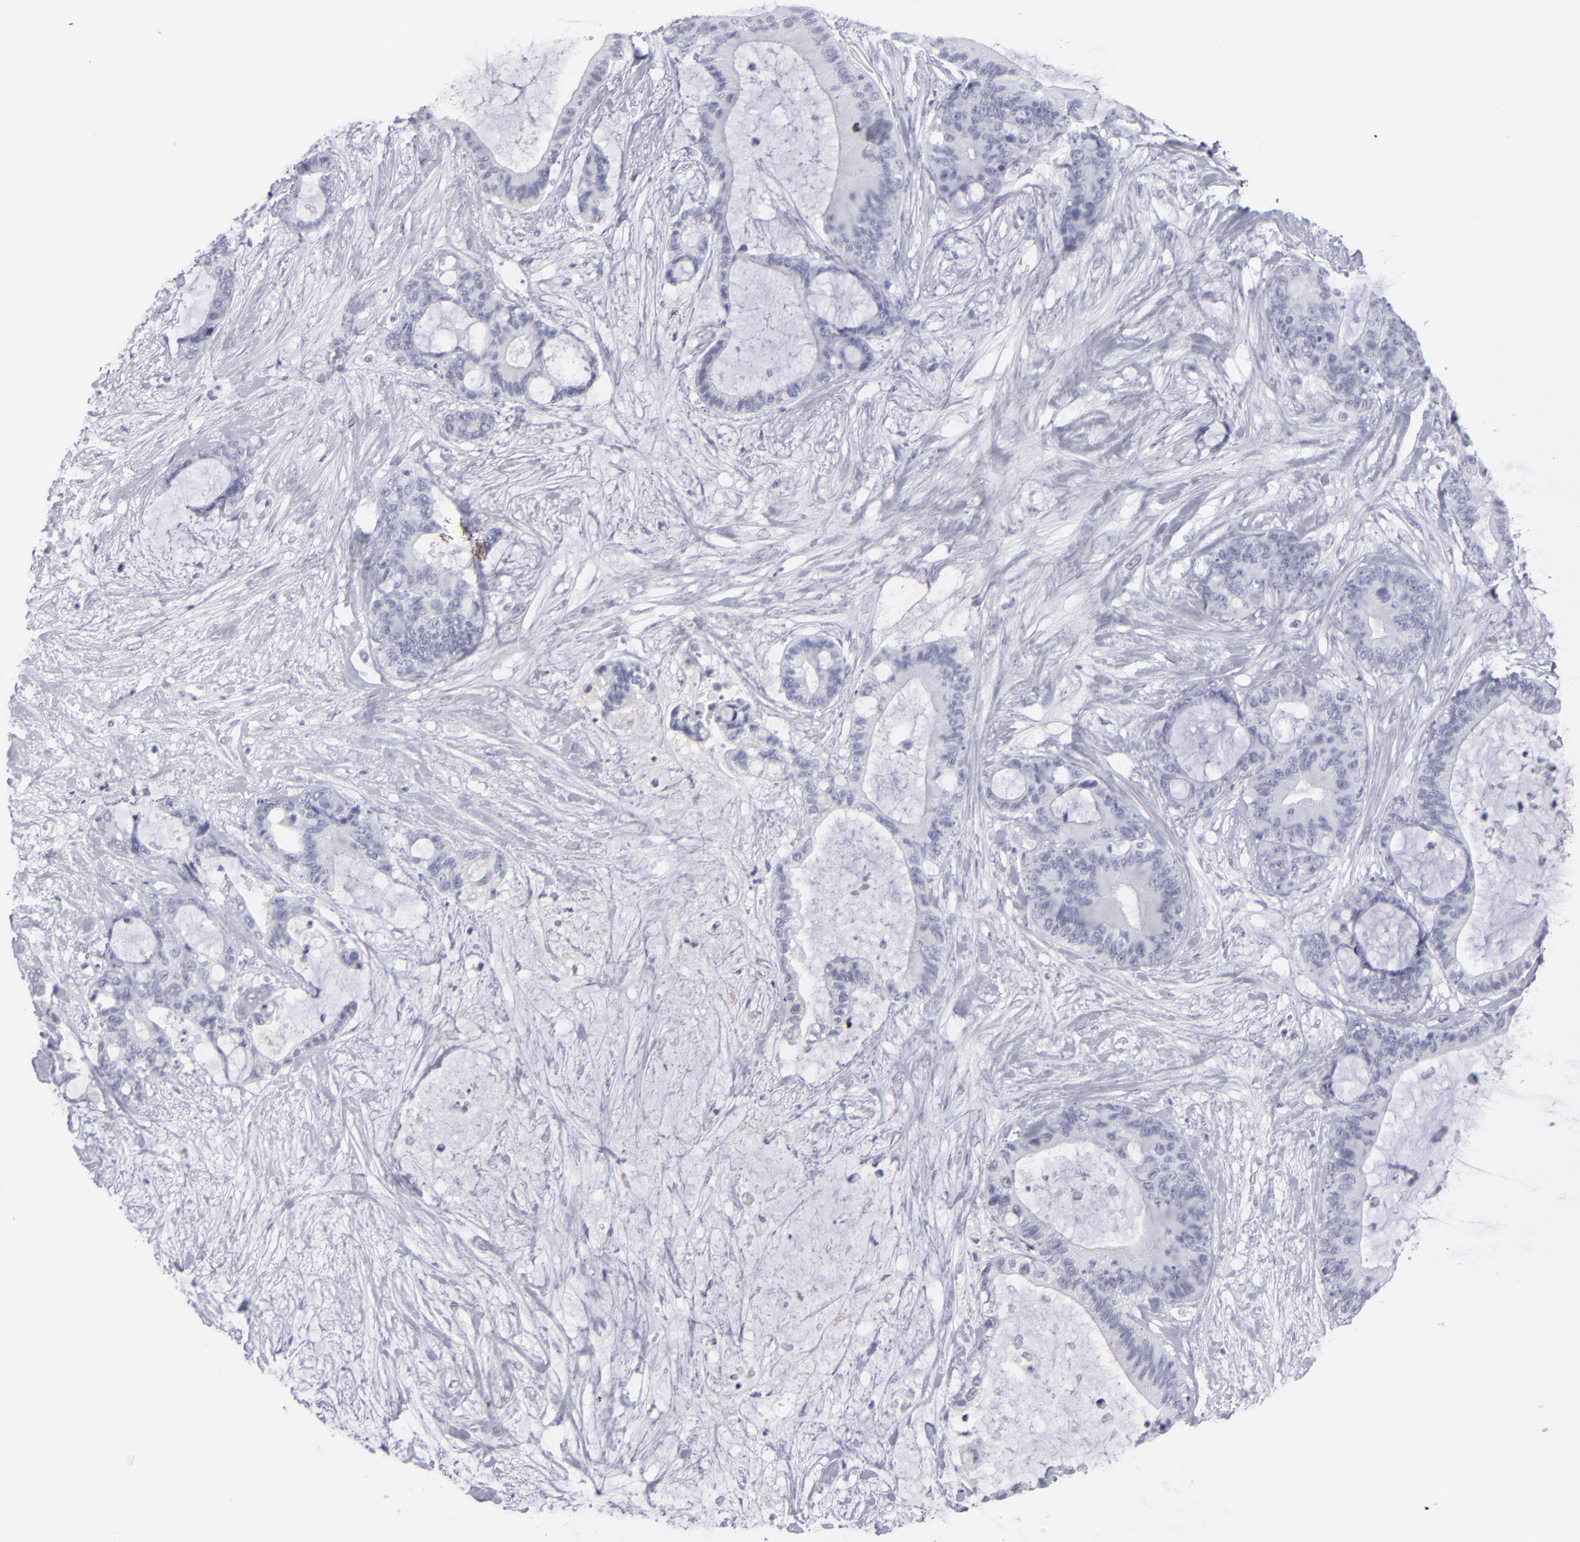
{"staining": {"intensity": "negative", "quantity": "none", "location": "none"}, "tissue": "liver cancer", "cell_type": "Tumor cells", "image_type": "cancer", "snomed": [{"axis": "morphology", "description": "Cholangiocarcinoma"}, {"axis": "topography", "description": "Liver"}], "caption": "A high-resolution photomicrograph shows immunohistochemistry staining of cholangiocarcinoma (liver), which displays no significant expression in tumor cells.", "gene": "ALDOB", "patient": {"sex": "female", "age": 73}}